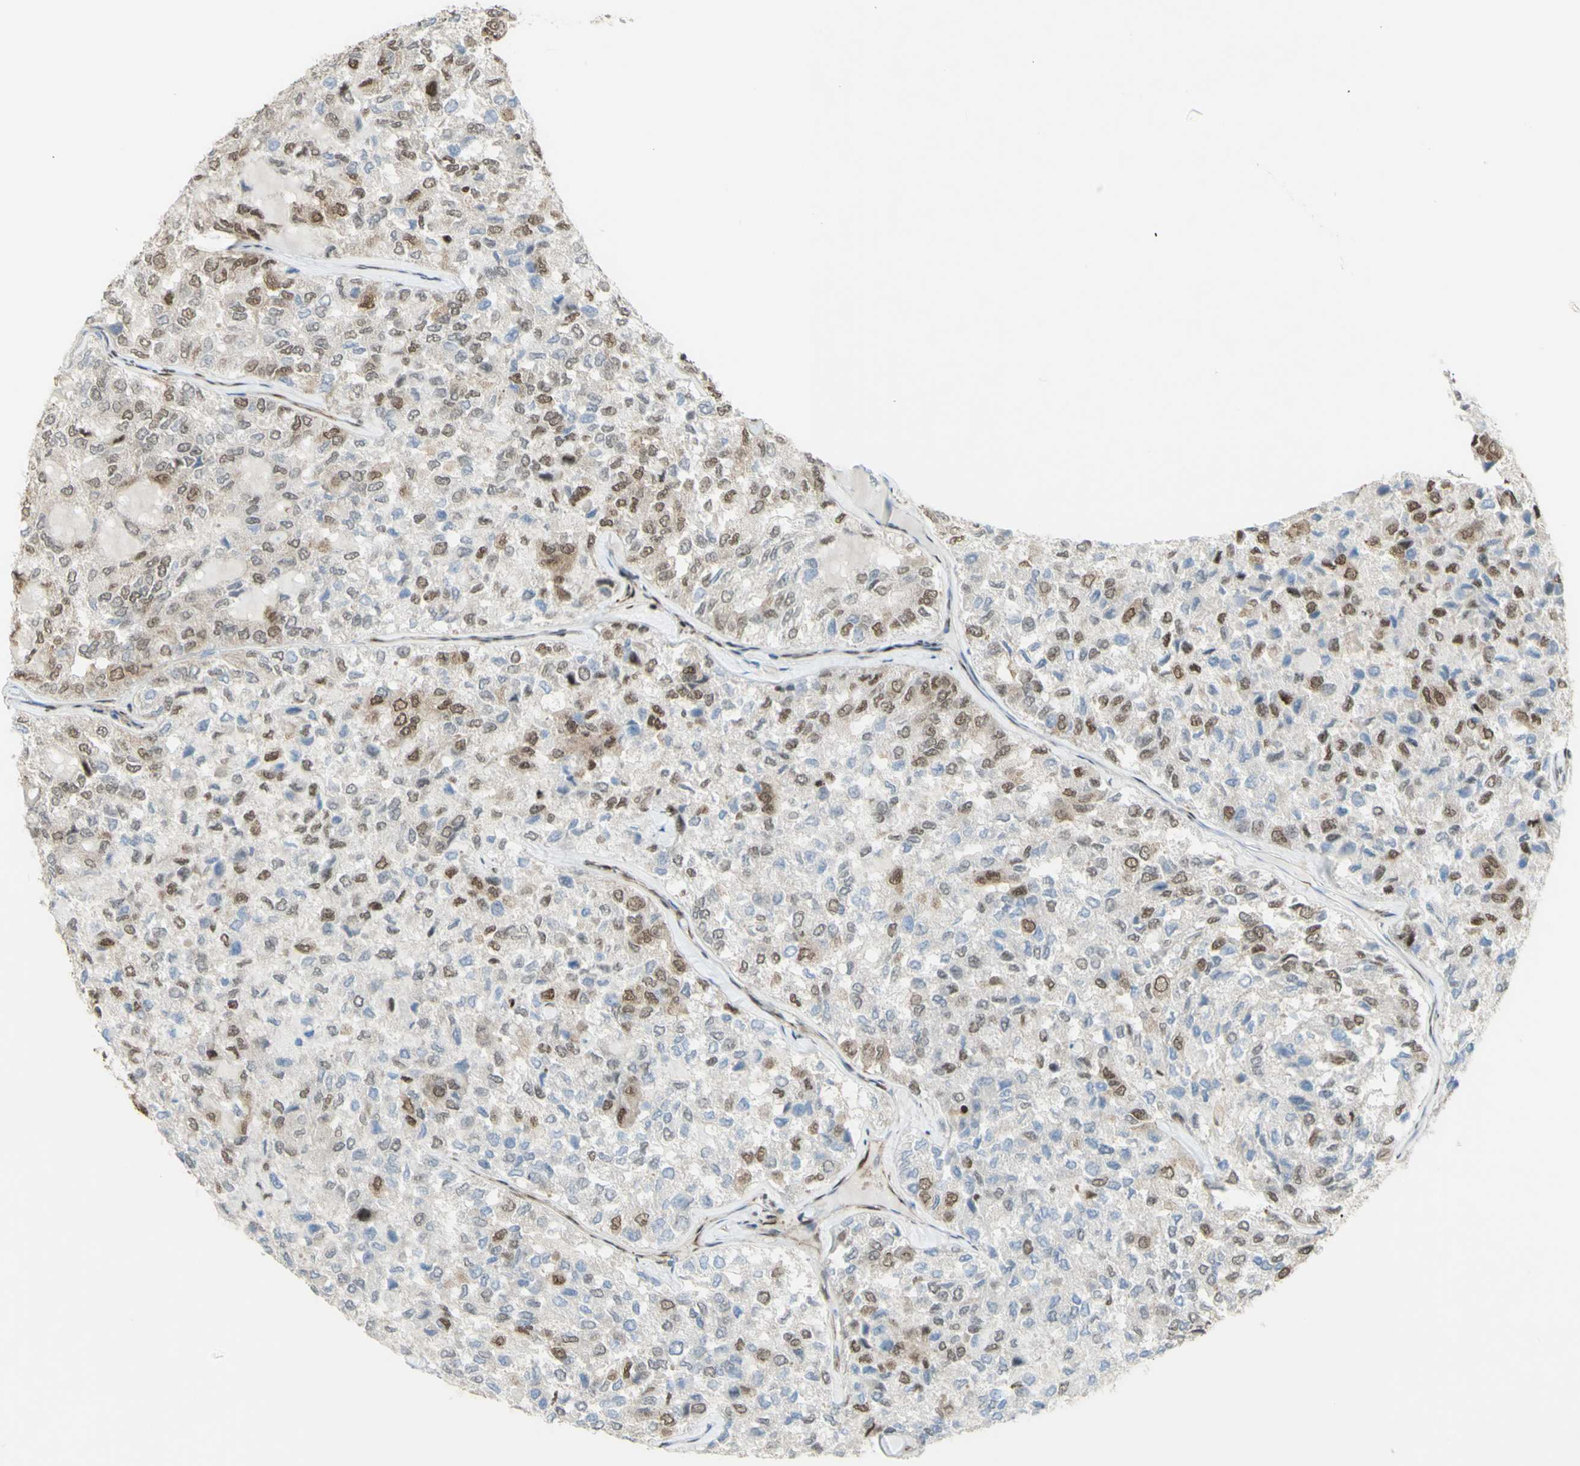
{"staining": {"intensity": "moderate", "quantity": ">75%", "location": "nuclear"}, "tissue": "thyroid cancer", "cell_type": "Tumor cells", "image_type": "cancer", "snomed": [{"axis": "morphology", "description": "Follicular adenoma carcinoma, NOS"}, {"axis": "topography", "description": "Thyroid gland"}], "caption": "Protein staining shows moderate nuclear positivity in about >75% of tumor cells in thyroid cancer. (Brightfield microscopy of DAB IHC at high magnification).", "gene": "ZMYM6", "patient": {"sex": "male", "age": 75}}